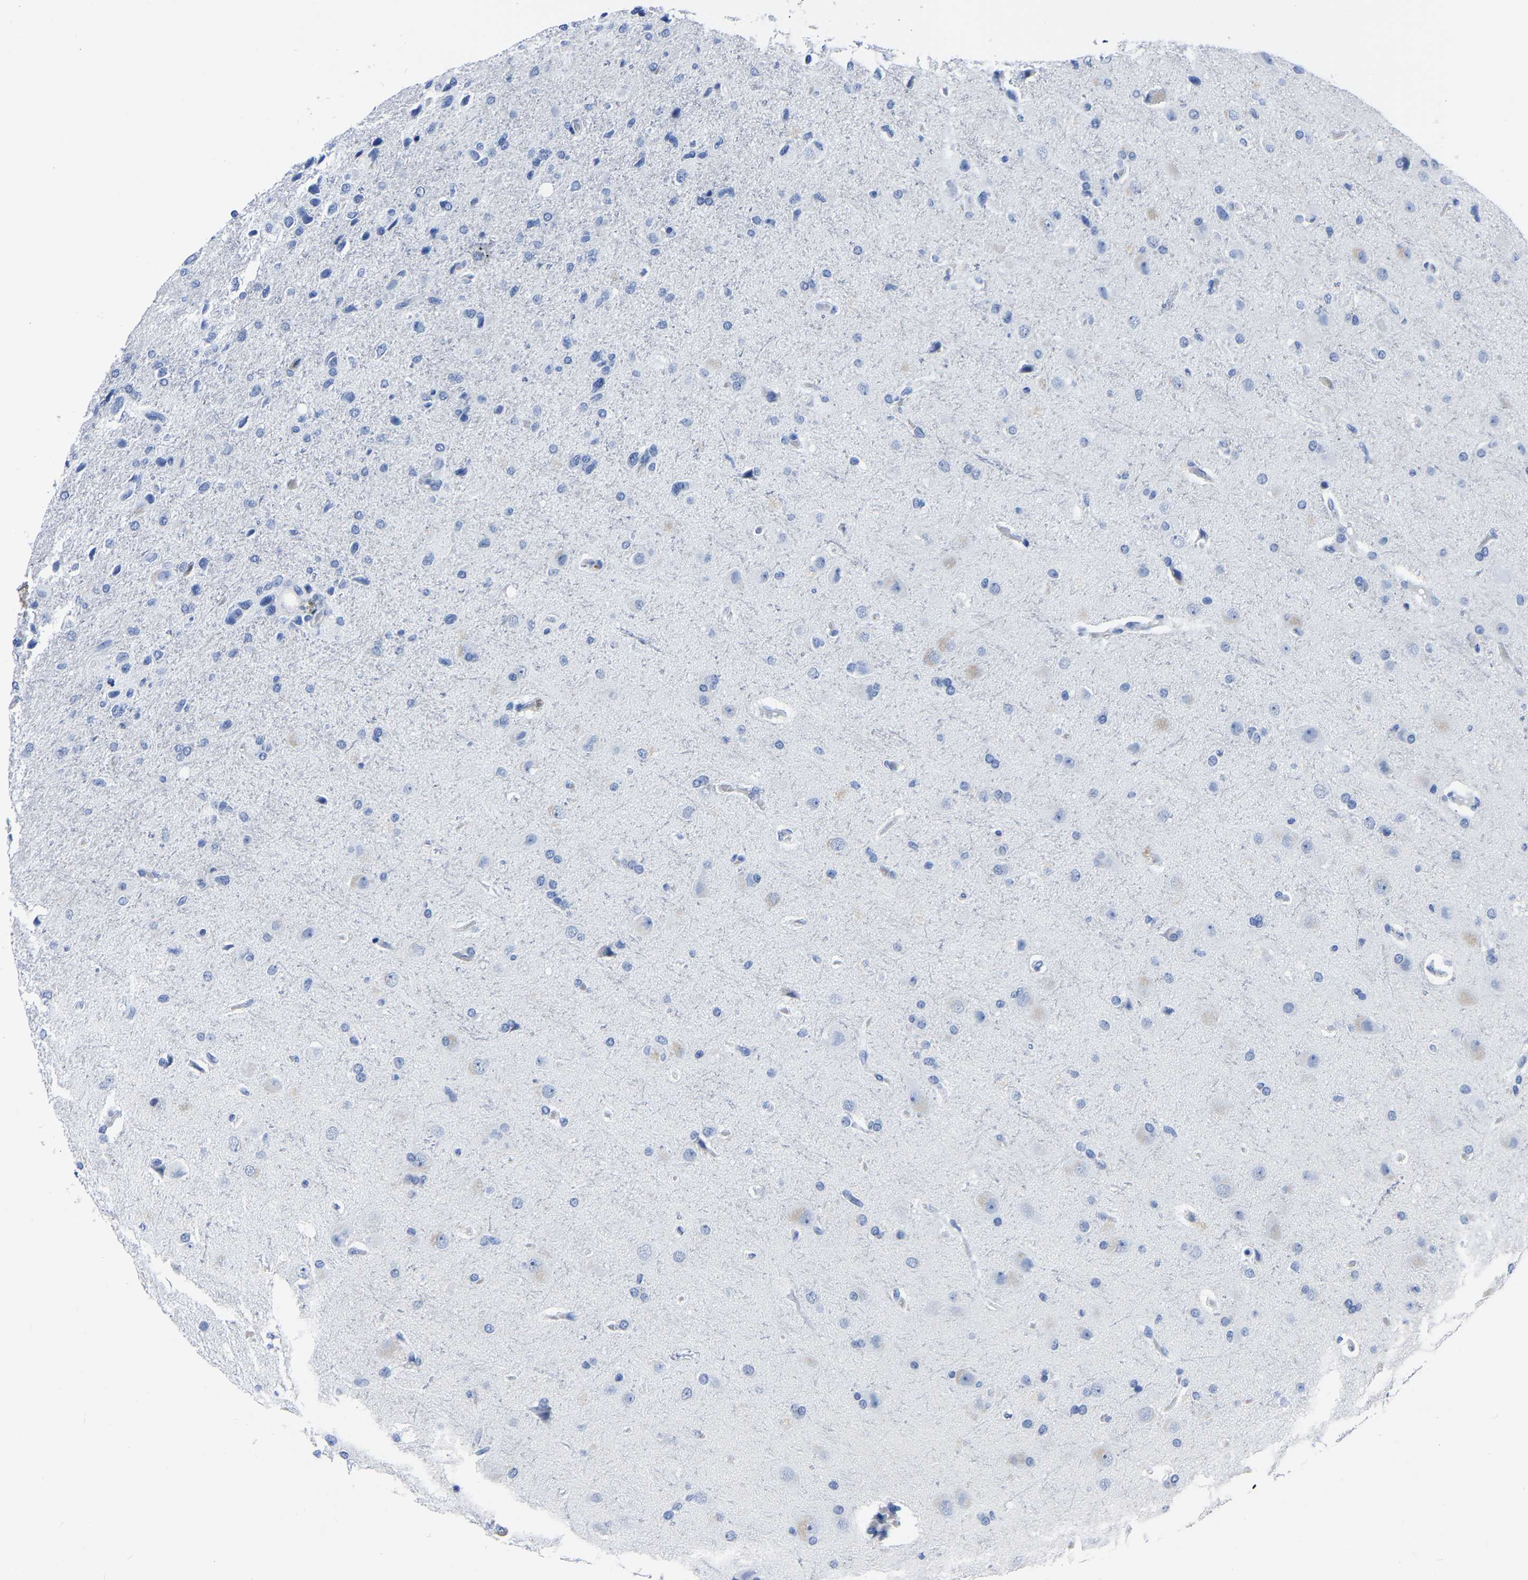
{"staining": {"intensity": "negative", "quantity": "none", "location": "none"}, "tissue": "glioma", "cell_type": "Tumor cells", "image_type": "cancer", "snomed": [{"axis": "morphology", "description": "Glioma, malignant, High grade"}, {"axis": "topography", "description": "Brain"}], "caption": "Immunohistochemistry image of neoplastic tissue: human malignant glioma (high-grade) stained with DAB reveals no significant protein staining in tumor cells.", "gene": "IMPG2", "patient": {"sex": "female", "age": 58}}